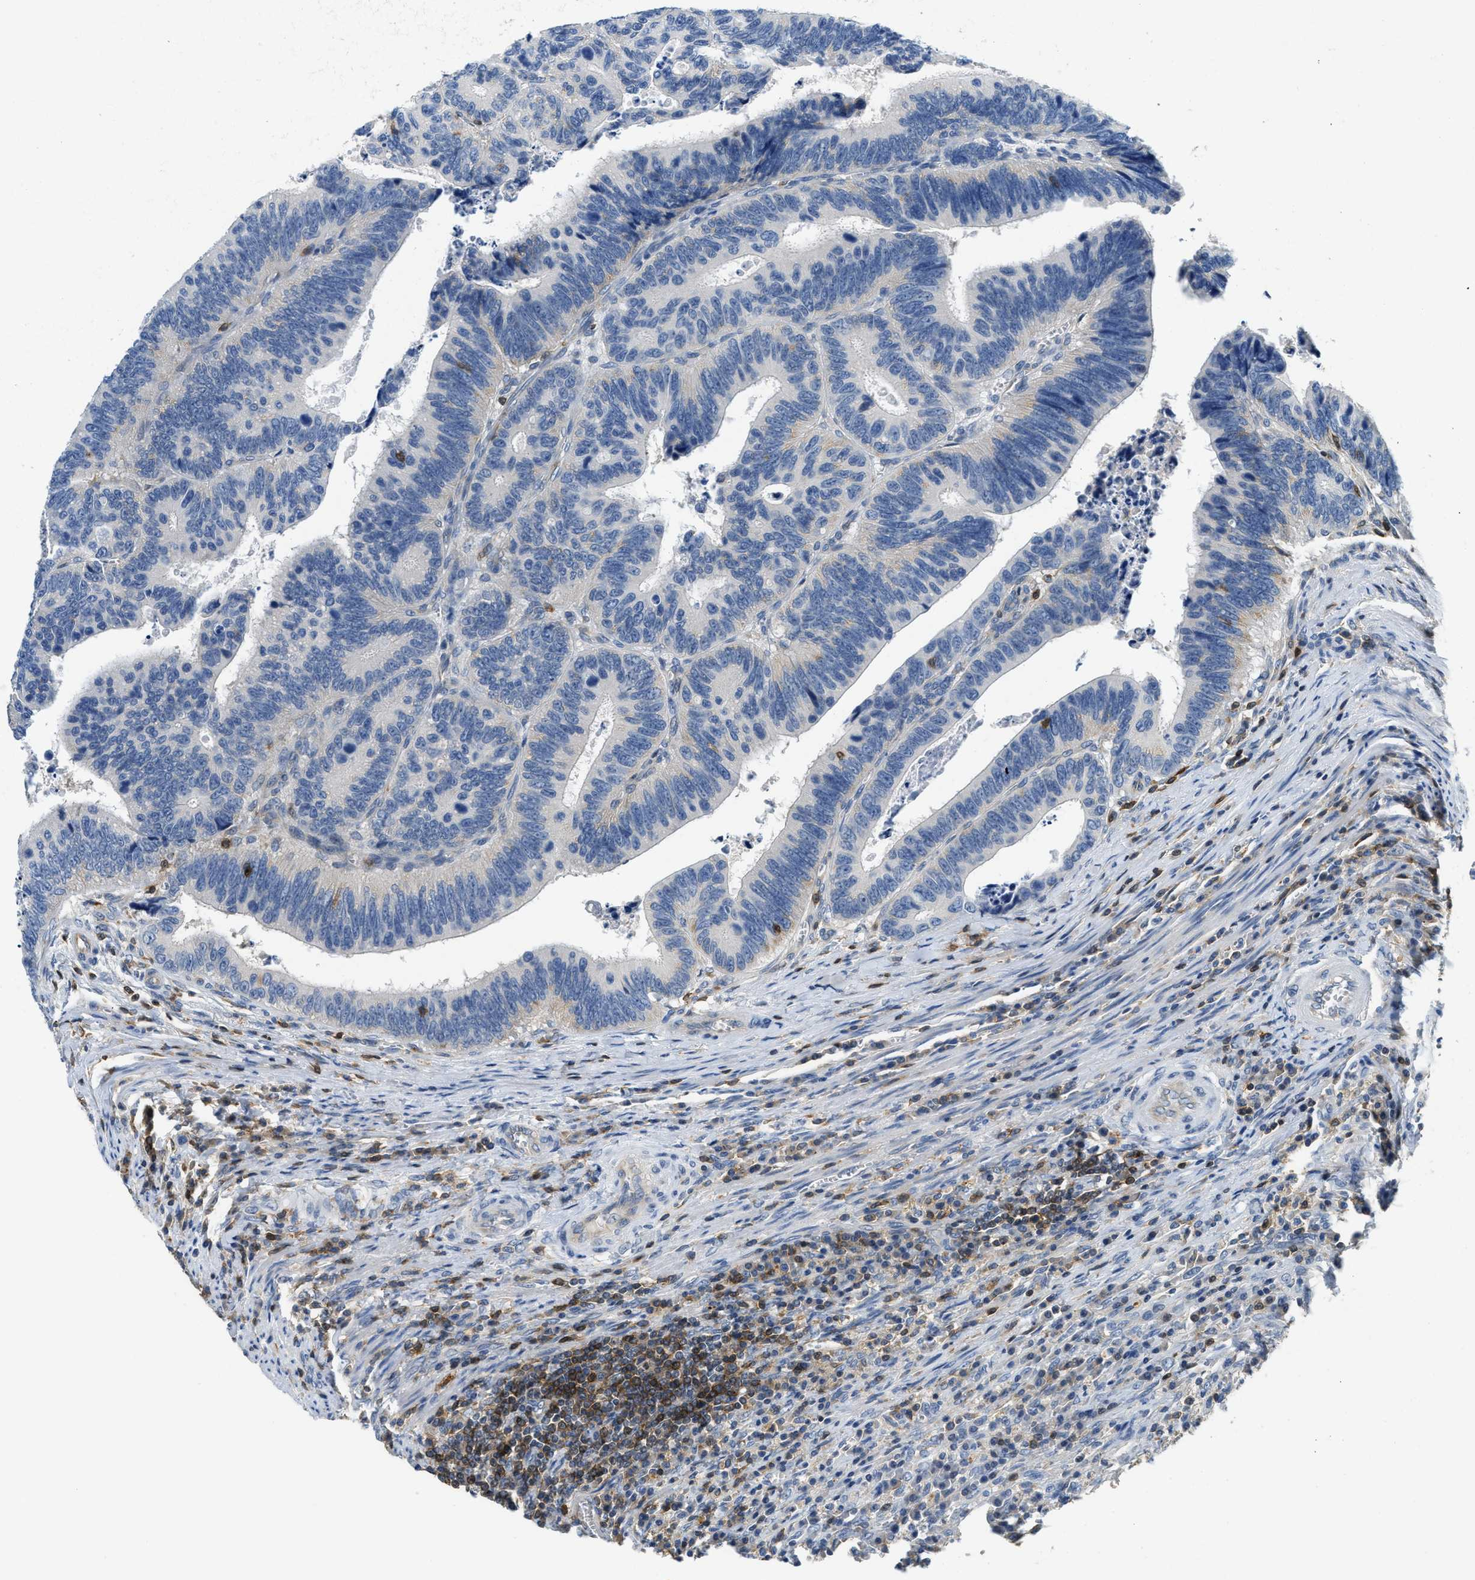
{"staining": {"intensity": "negative", "quantity": "none", "location": "none"}, "tissue": "colorectal cancer", "cell_type": "Tumor cells", "image_type": "cancer", "snomed": [{"axis": "morphology", "description": "Inflammation, NOS"}, {"axis": "morphology", "description": "Adenocarcinoma, NOS"}, {"axis": "topography", "description": "Colon"}], "caption": "Human colorectal cancer stained for a protein using immunohistochemistry displays no staining in tumor cells.", "gene": "MYO1G", "patient": {"sex": "male", "age": 72}}